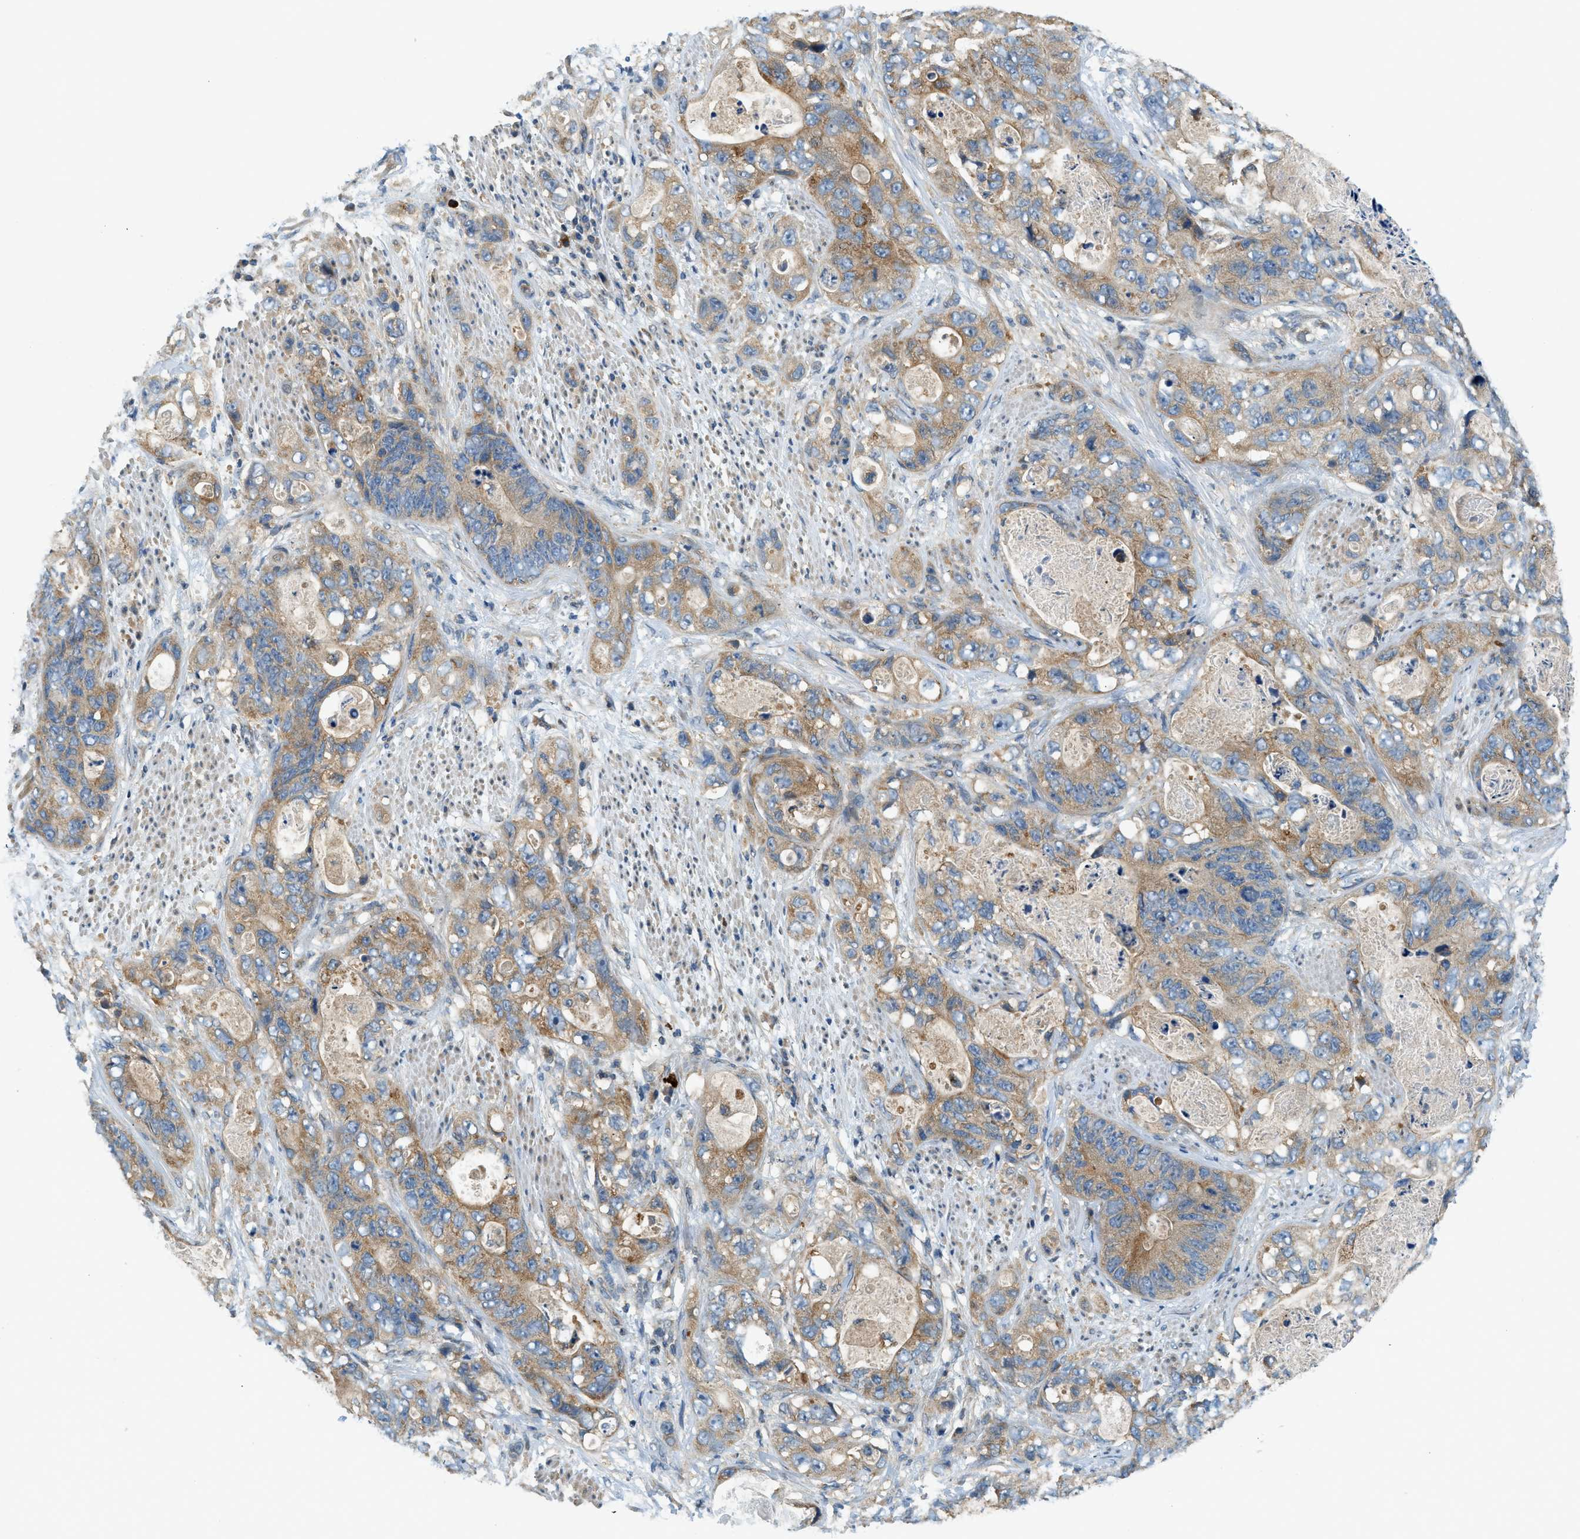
{"staining": {"intensity": "moderate", "quantity": ">75%", "location": "cytoplasmic/membranous"}, "tissue": "stomach cancer", "cell_type": "Tumor cells", "image_type": "cancer", "snomed": [{"axis": "morphology", "description": "Adenocarcinoma, NOS"}, {"axis": "topography", "description": "Stomach"}], "caption": "Immunohistochemistry (IHC) of human stomach cancer shows medium levels of moderate cytoplasmic/membranous expression in approximately >75% of tumor cells. The staining is performed using DAB (3,3'-diaminobenzidine) brown chromogen to label protein expression. The nuclei are counter-stained blue using hematoxylin.", "gene": "KCNK1", "patient": {"sex": "female", "age": 89}}